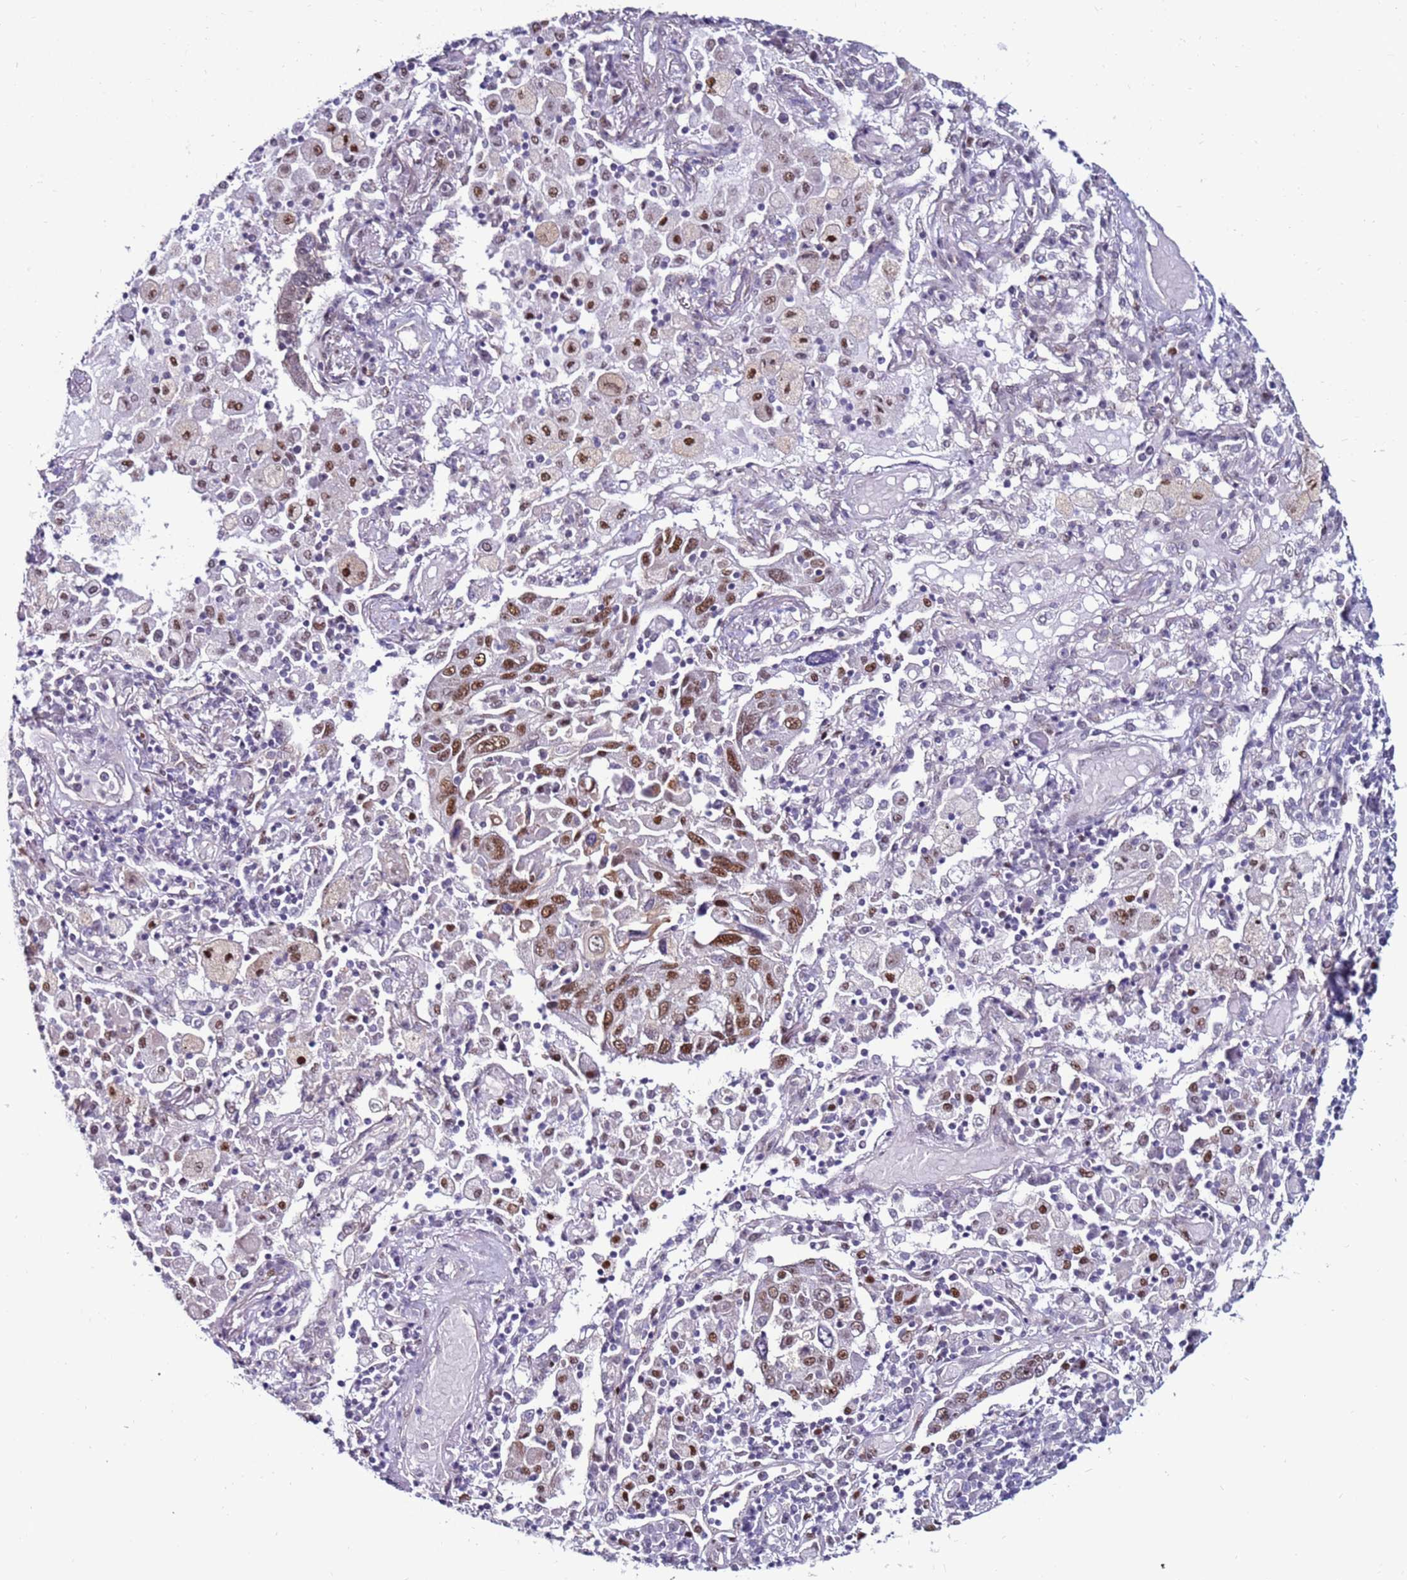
{"staining": {"intensity": "moderate", "quantity": ">75%", "location": "nuclear"}, "tissue": "lung cancer", "cell_type": "Tumor cells", "image_type": "cancer", "snomed": [{"axis": "morphology", "description": "Squamous cell carcinoma, NOS"}, {"axis": "topography", "description": "Lung"}], "caption": "Lung squamous cell carcinoma stained with DAB immunohistochemistry exhibits medium levels of moderate nuclear expression in approximately >75% of tumor cells.", "gene": "KPNA4", "patient": {"sex": "male", "age": 65}}